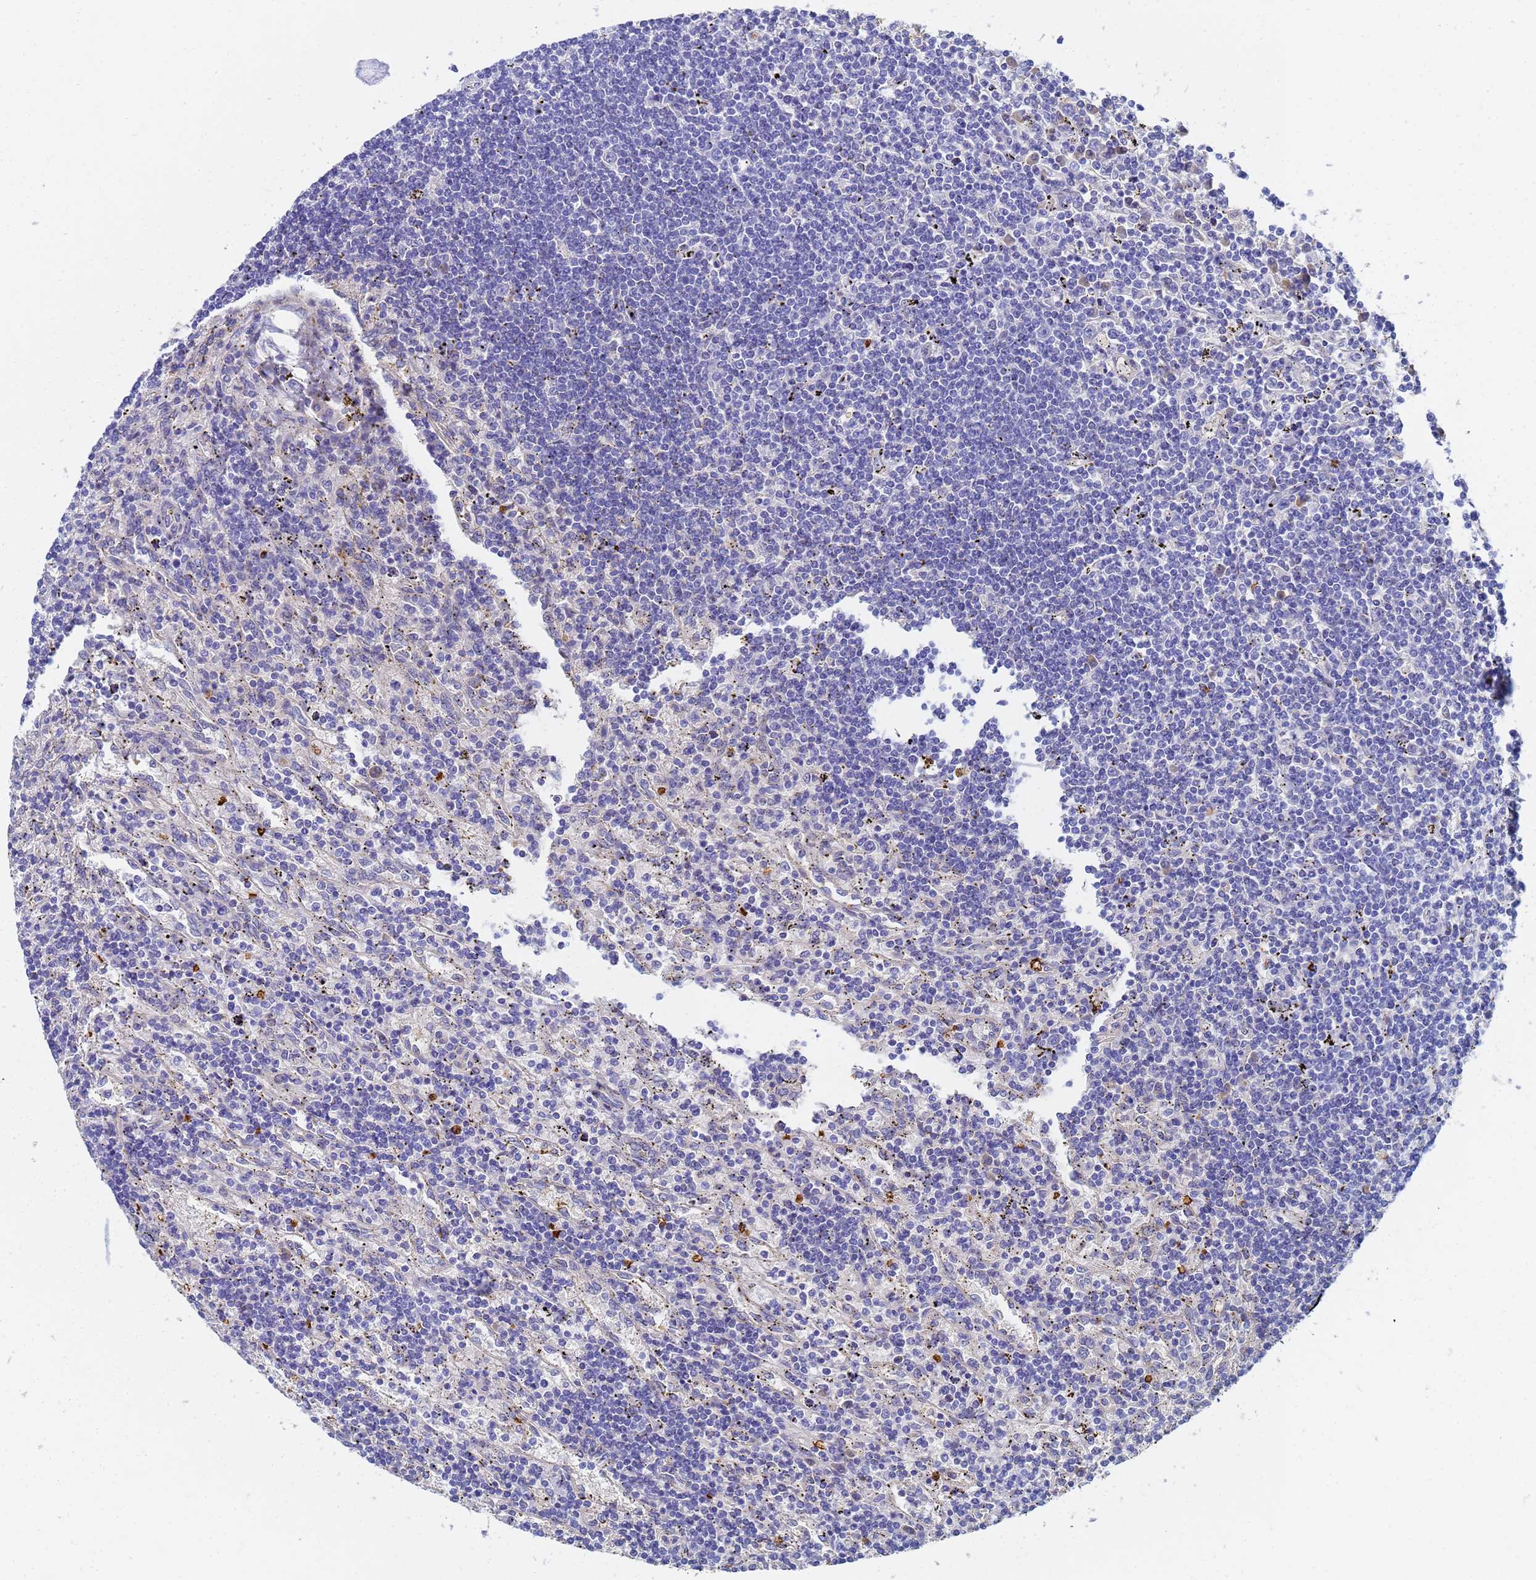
{"staining": {"intensity": "negative", "quantity": "none", "location": "none"}, "tissue": "lymphoma", "cell_type": "Tumor cells", "image_type": "cancer", "snomed": [{"axis": "morphology", "description": "Malignant lymphoma, non-Hodgkin's type, Low grade"}, {"axis": "topography", "description": "Spleen"}], "caption": "DAB immunohistochemical staining of low-grade malignant lymphoma, non-Hodgkin's type demonstrates no significant expression in tumor cells.", "gene": "LBX2", "patient": {"sex": "male", "age": 76}}